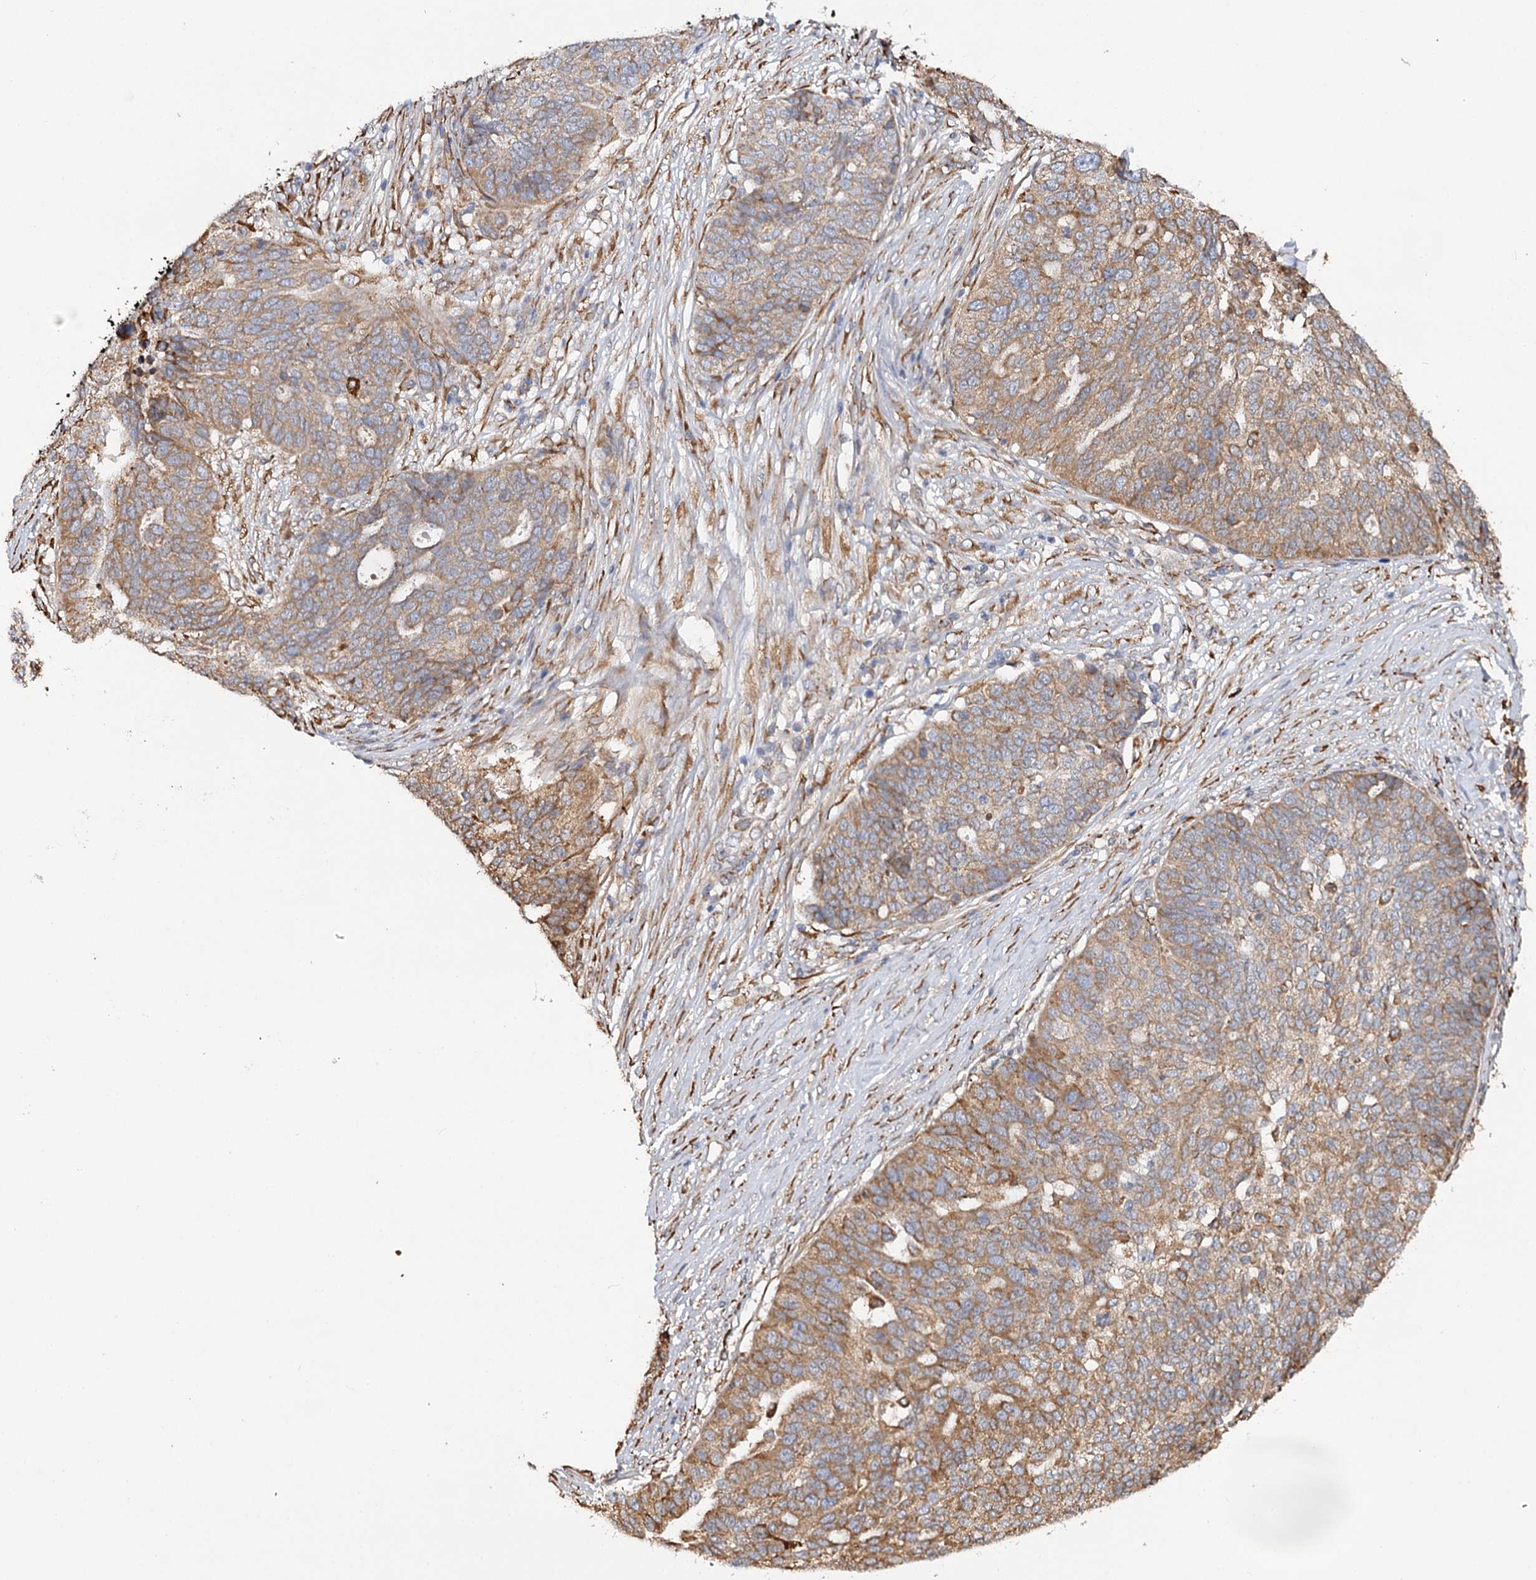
{"staining": {"intensity": "moderate", "quantity": ">75%", "location": "cytoplasmic/membranous"}, "tissue": "ovarian cancer", "cell_type": "Tumor cells", "image_type": "cancer", "snomed": [{"axis": "morphology", "description": "Cystadenocarcinoma, serous, NOS"}, {"axis": "topography", "description": "Ovary"}], "caption": "Serous cystadenocarcinoma (ovarian) stained with IHC shows moderate cytoplasmic/membranous staining in about >75% of tumor cells.", "gene": "VEGFA", "patient": {"sex": "female", "age": 59}}